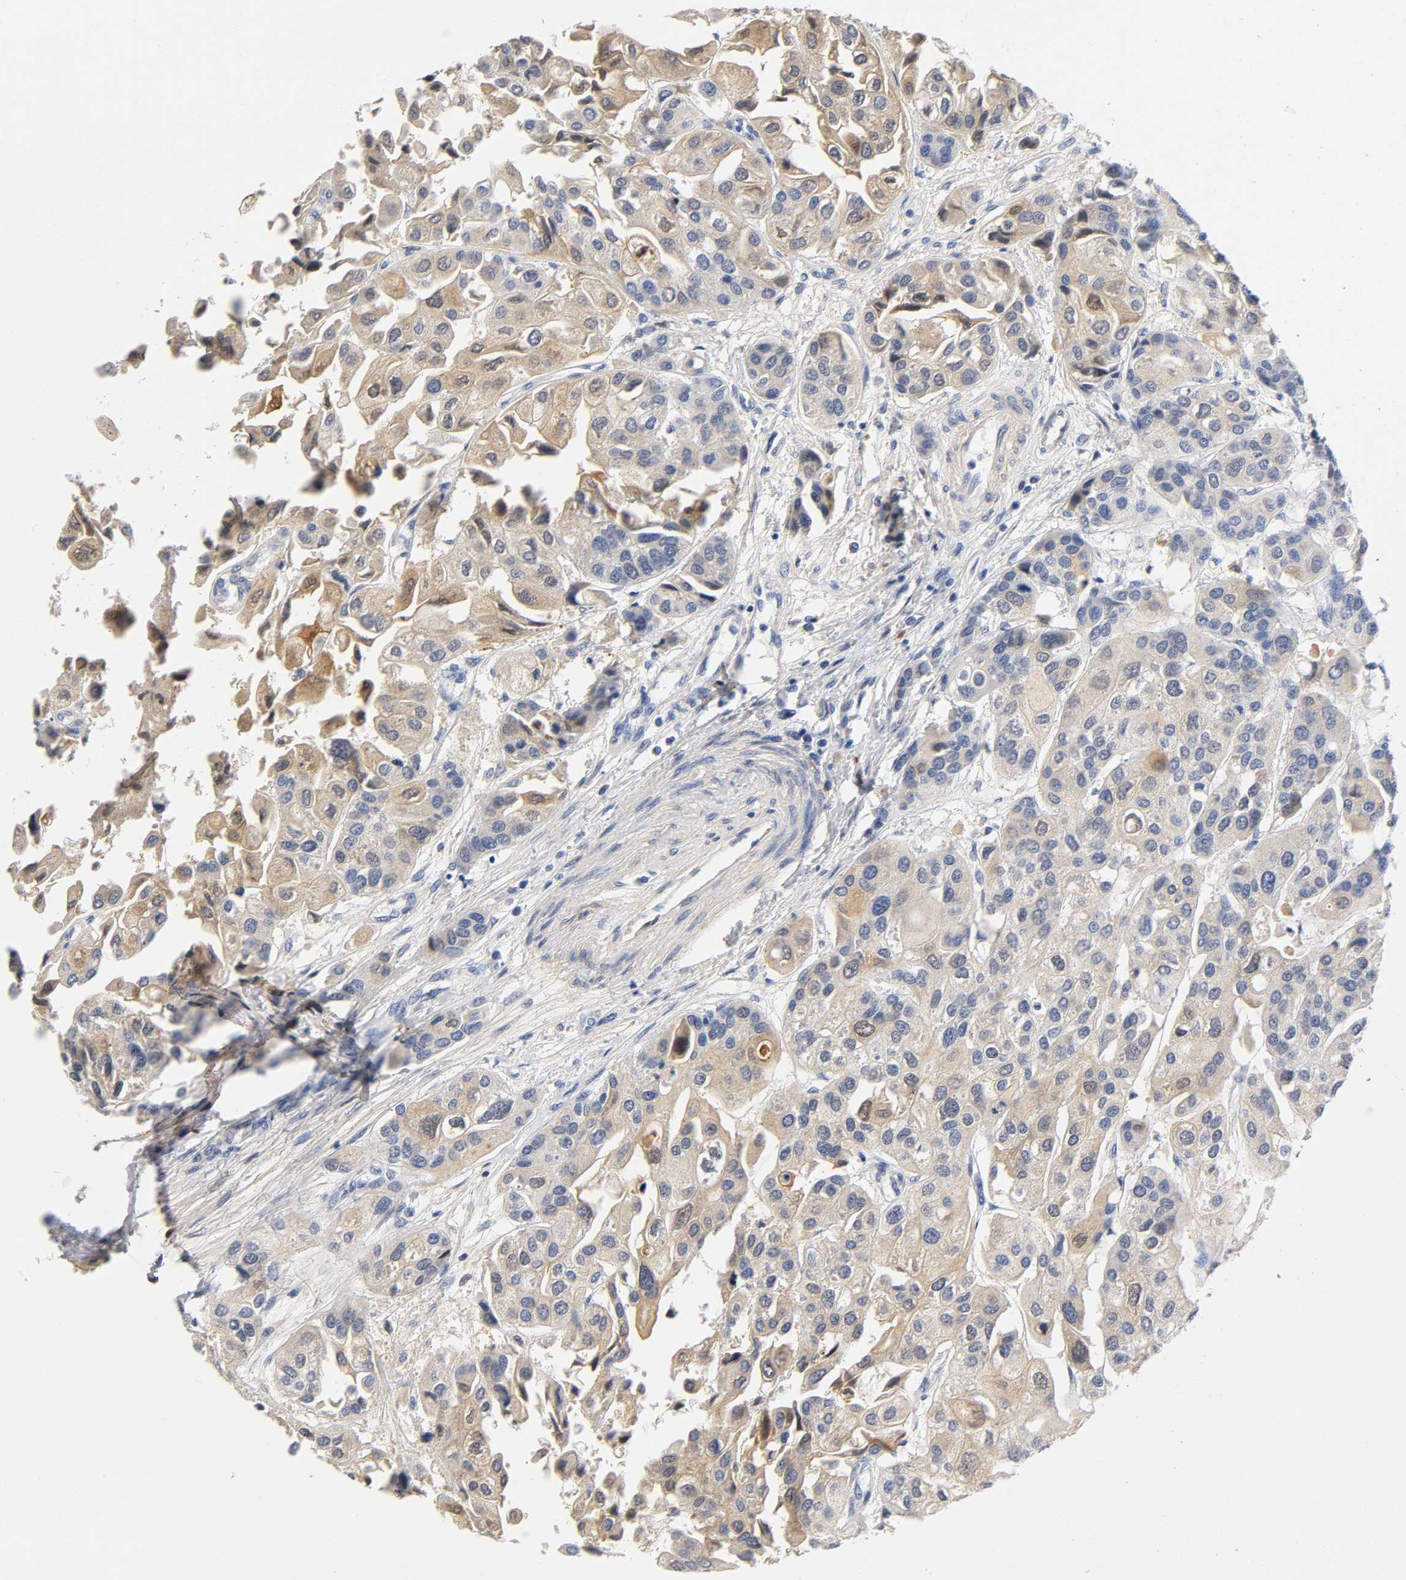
{"staining": {"intensity": "moderate", "quantity": ">75%", "location": "cytoplasmic/membranous"}, "tissue": "urothelial cancer", "cell_type": "Tumor cells", "image_type": "cancer", "snomed": [{"axis": "morphology", "description": "Urothelial carcinoma, High grade"}, {"axis": "topography", "description": "Urinary bladder"}], "caption": "Immunohistochemical staining of urothelial carcinoma (high-grade) shows moderate cytoplasmic/membranous protein positivity in about >75% of tumor cells. (DAB = brown stain, brightfield microscopy at high magnification).", "gene": "TNC", "patient": {"sex": "female", "age": 64}}